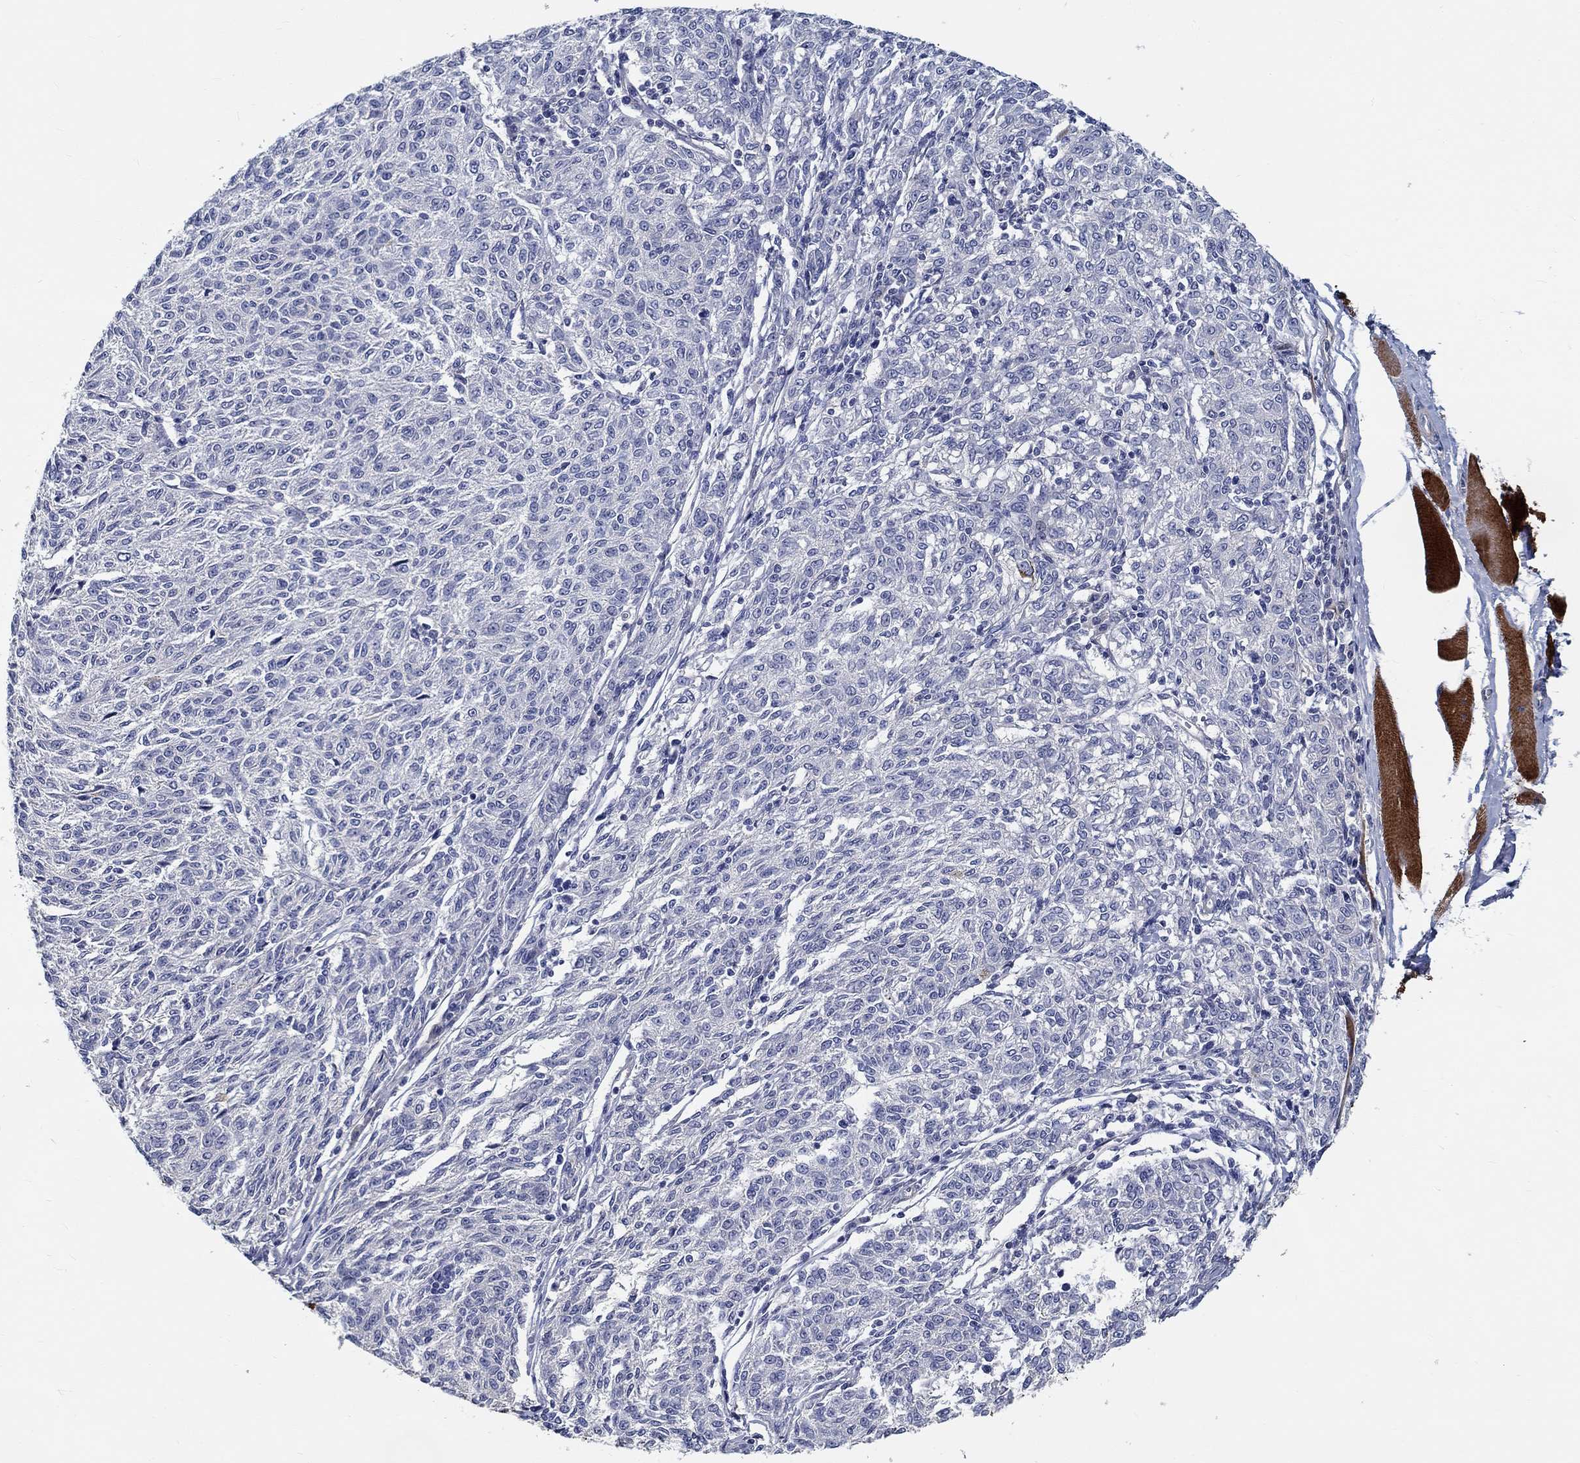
{"staining": {"intensity": "negative", "quantity": "none", "location": "none"}, "tissue": "melanoma", "cell_type": "Tumor cells", "image_type": "cancer", "snomed": [{"axis": "morphology", "description": "Malignant melanoma, NOS"}, {"axis": "topography", "description": "Skin"}], "caption": "Tumor cells show no significant protein staining in melanoma. (DAB (3,3'-diaminobenzidine) immunohistochemistry (IHC) visualized using brightfield microscopy, high magnification).", "gene": "MYBPC1", "patient": {"sex": "female", "age": 72}}